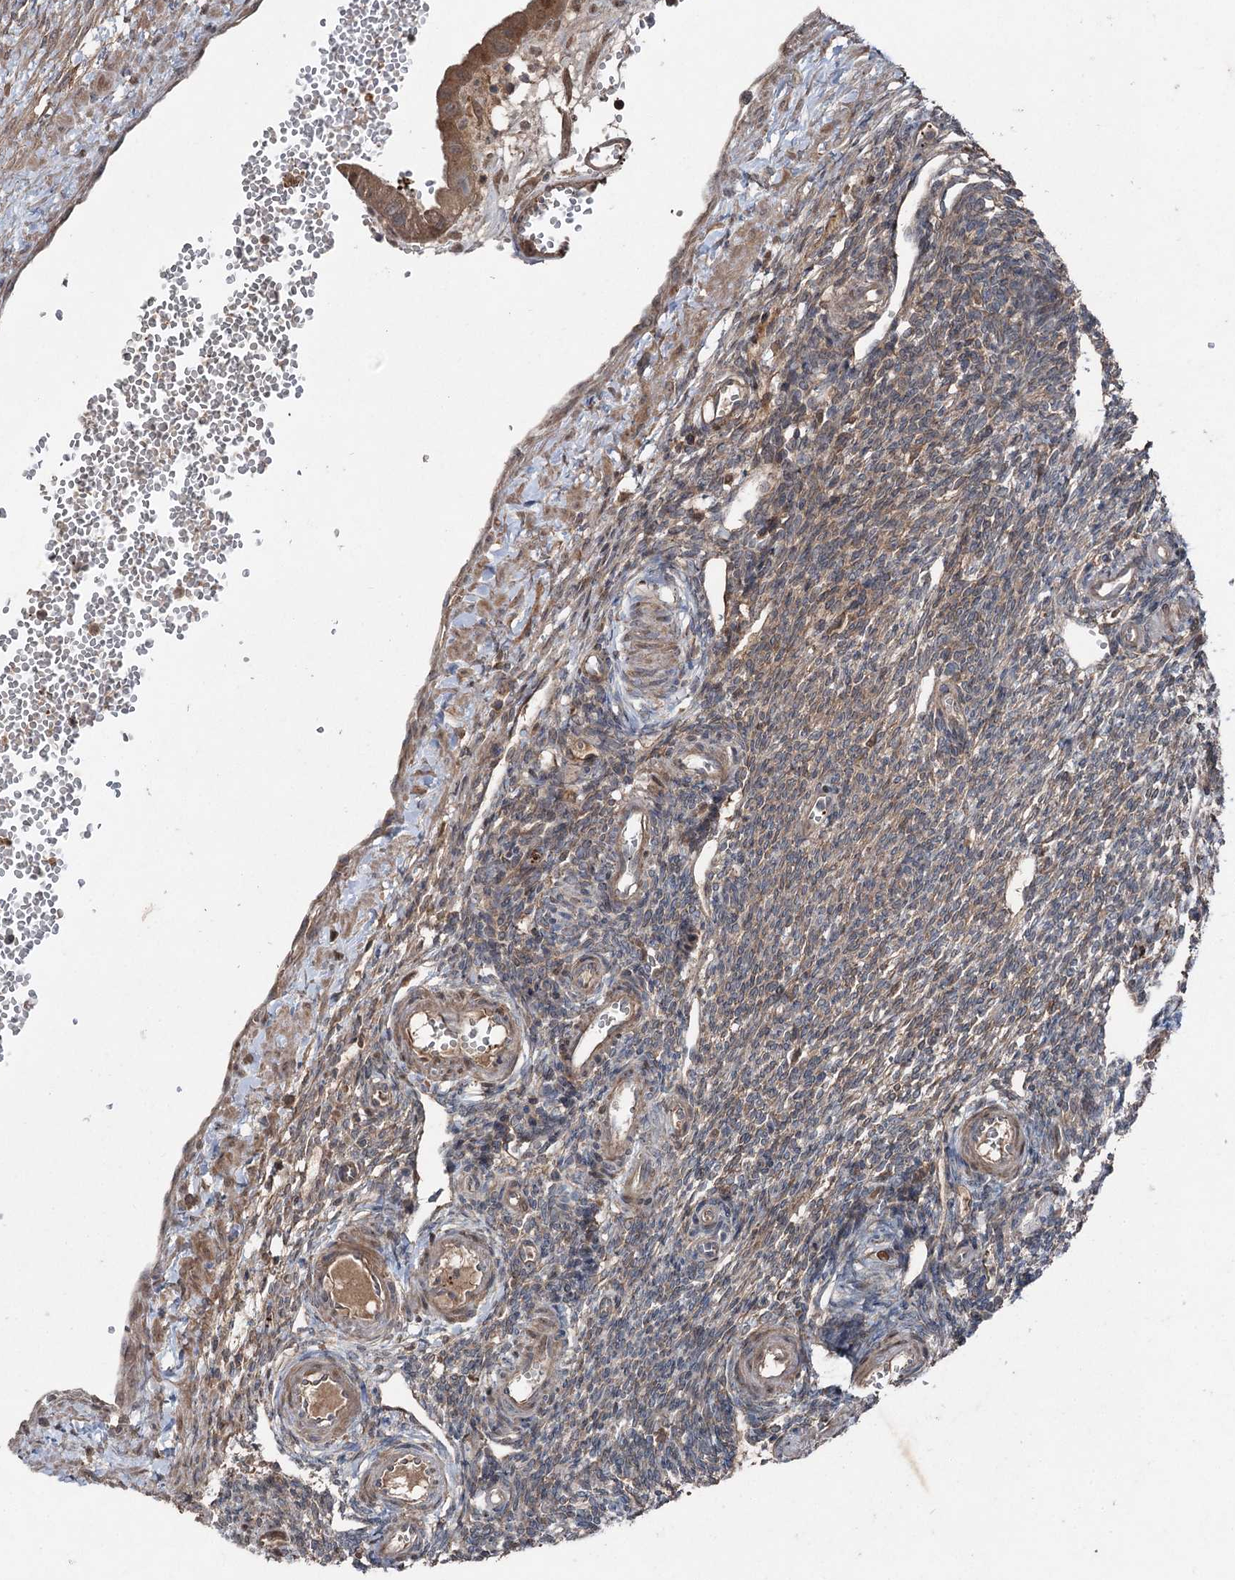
{"staining": {"intensity": "weak", "quantity": "<25%", "location": "cytoplasmic/membranous"}, "tissue": "ovary", "cell_type": "Ovarian stroma cells", "image_type": "normal", "snomed": [{"axis": "morphology", "description": "Normal tissue, NOS"}, {"axis": "morphology", "description": "Cyst, NOS"}, {"axis": "topography", "description": "Ovary"}], "caption": "The immunohistochemistry (IHC) photomicrograph has no significant expression in ovarian stroma cells of ovary.", "gene": "MAPK8IP2", "patient": {"sex": "female", "age": 33}}